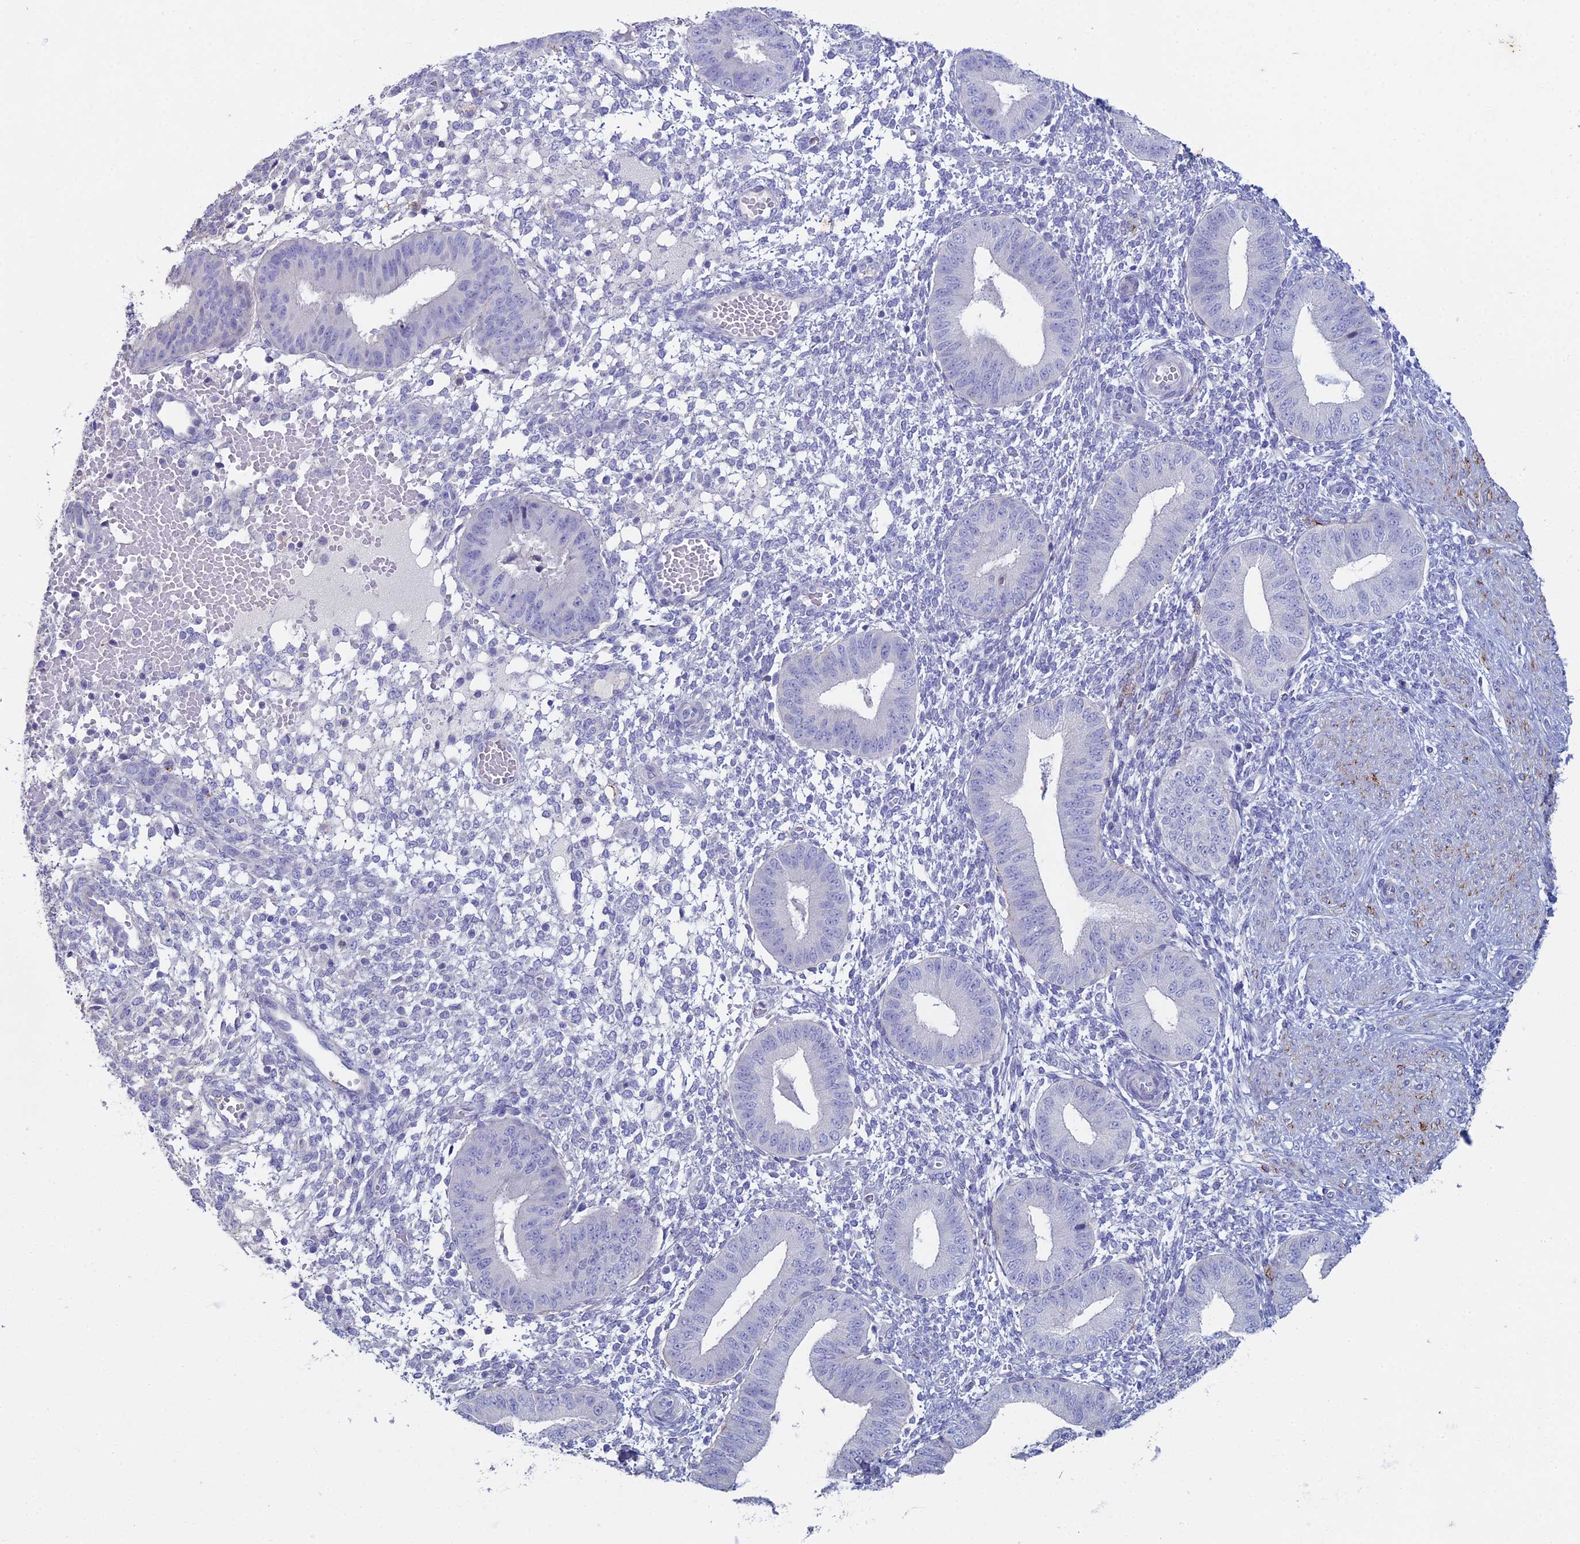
{"staining": {"intensity": "negative", "quantity": "none", "location": "none"}, "tissue": "endometrium", "cell_type": "Cells in endometrial stroma", "image_type": "normal", "snomed": [{"axis": "morphology", "description": "Normal tissue, NOS"}, {"axis": "topography", "description": "Endometrium"}], "caption": "DAB immunohistochemical staining of benign human endometrium demonstrates no significant expression in cells in endometrial stroma.", "gene": "NCAM1", "patient": {"sex": "female", "age": 49}}